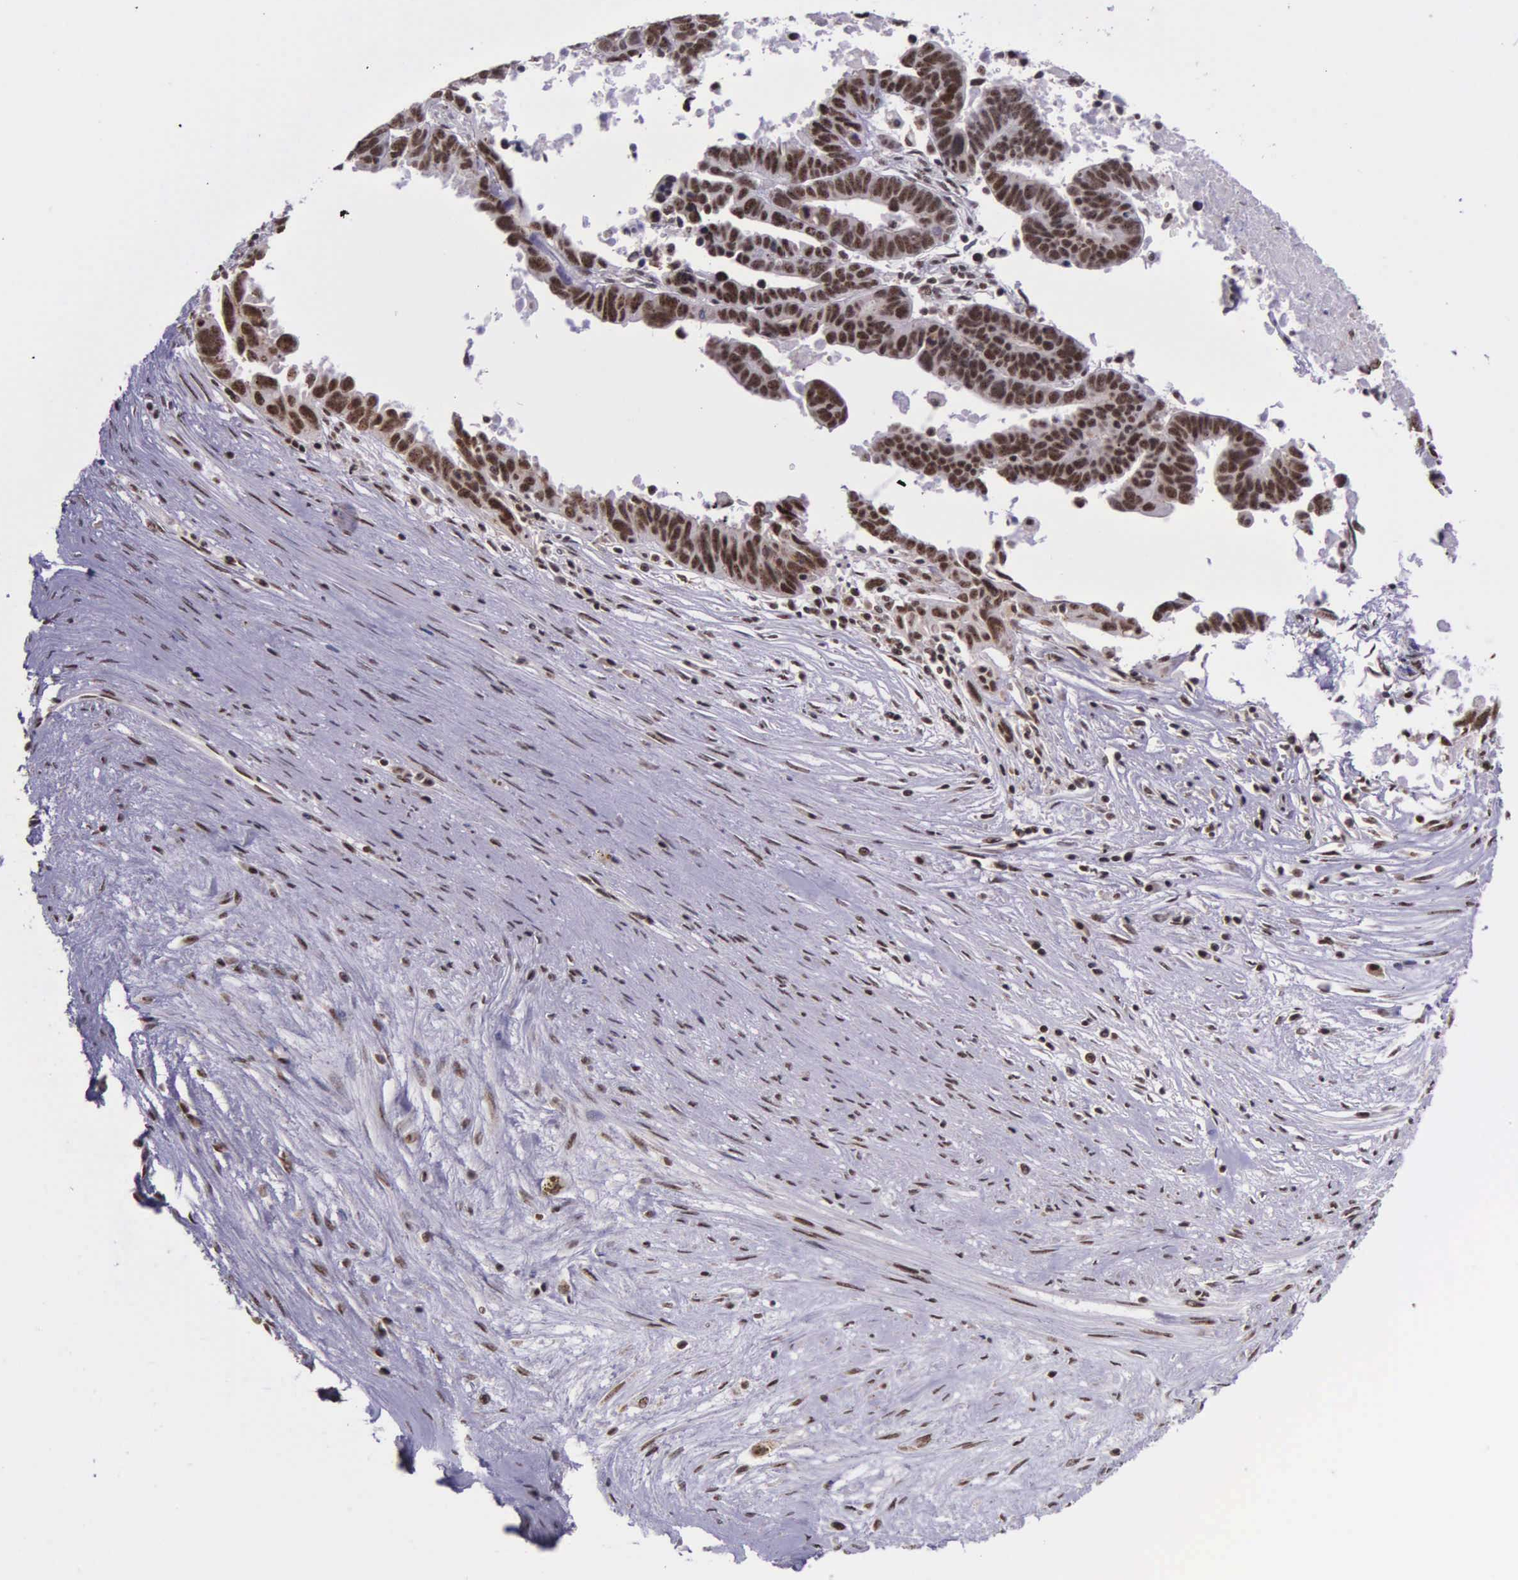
{"staining": {"intensity": "moderate", "quantity": ">75%", "location": "nuclear"}, "tissue": "ovarian cancer", "cell_type": "Tumor cells", "image_type": "cancer", "snomed": [{"axis": "morphology", "description": "Carcinoma, endometroid"}, {"axis": "morphology", "description": "Cystadenocarcinoma, serous, NOS"}, {"axis": "topography", "description": "Ovary"}], "caption": "Protein expression by IHC reveals moderate nuclear staining in about >75% of tumor cells in endometroid carcinoma (ovarian).", "gene": "FAM47A", "patient": {"sex": "female", "age": 45}}